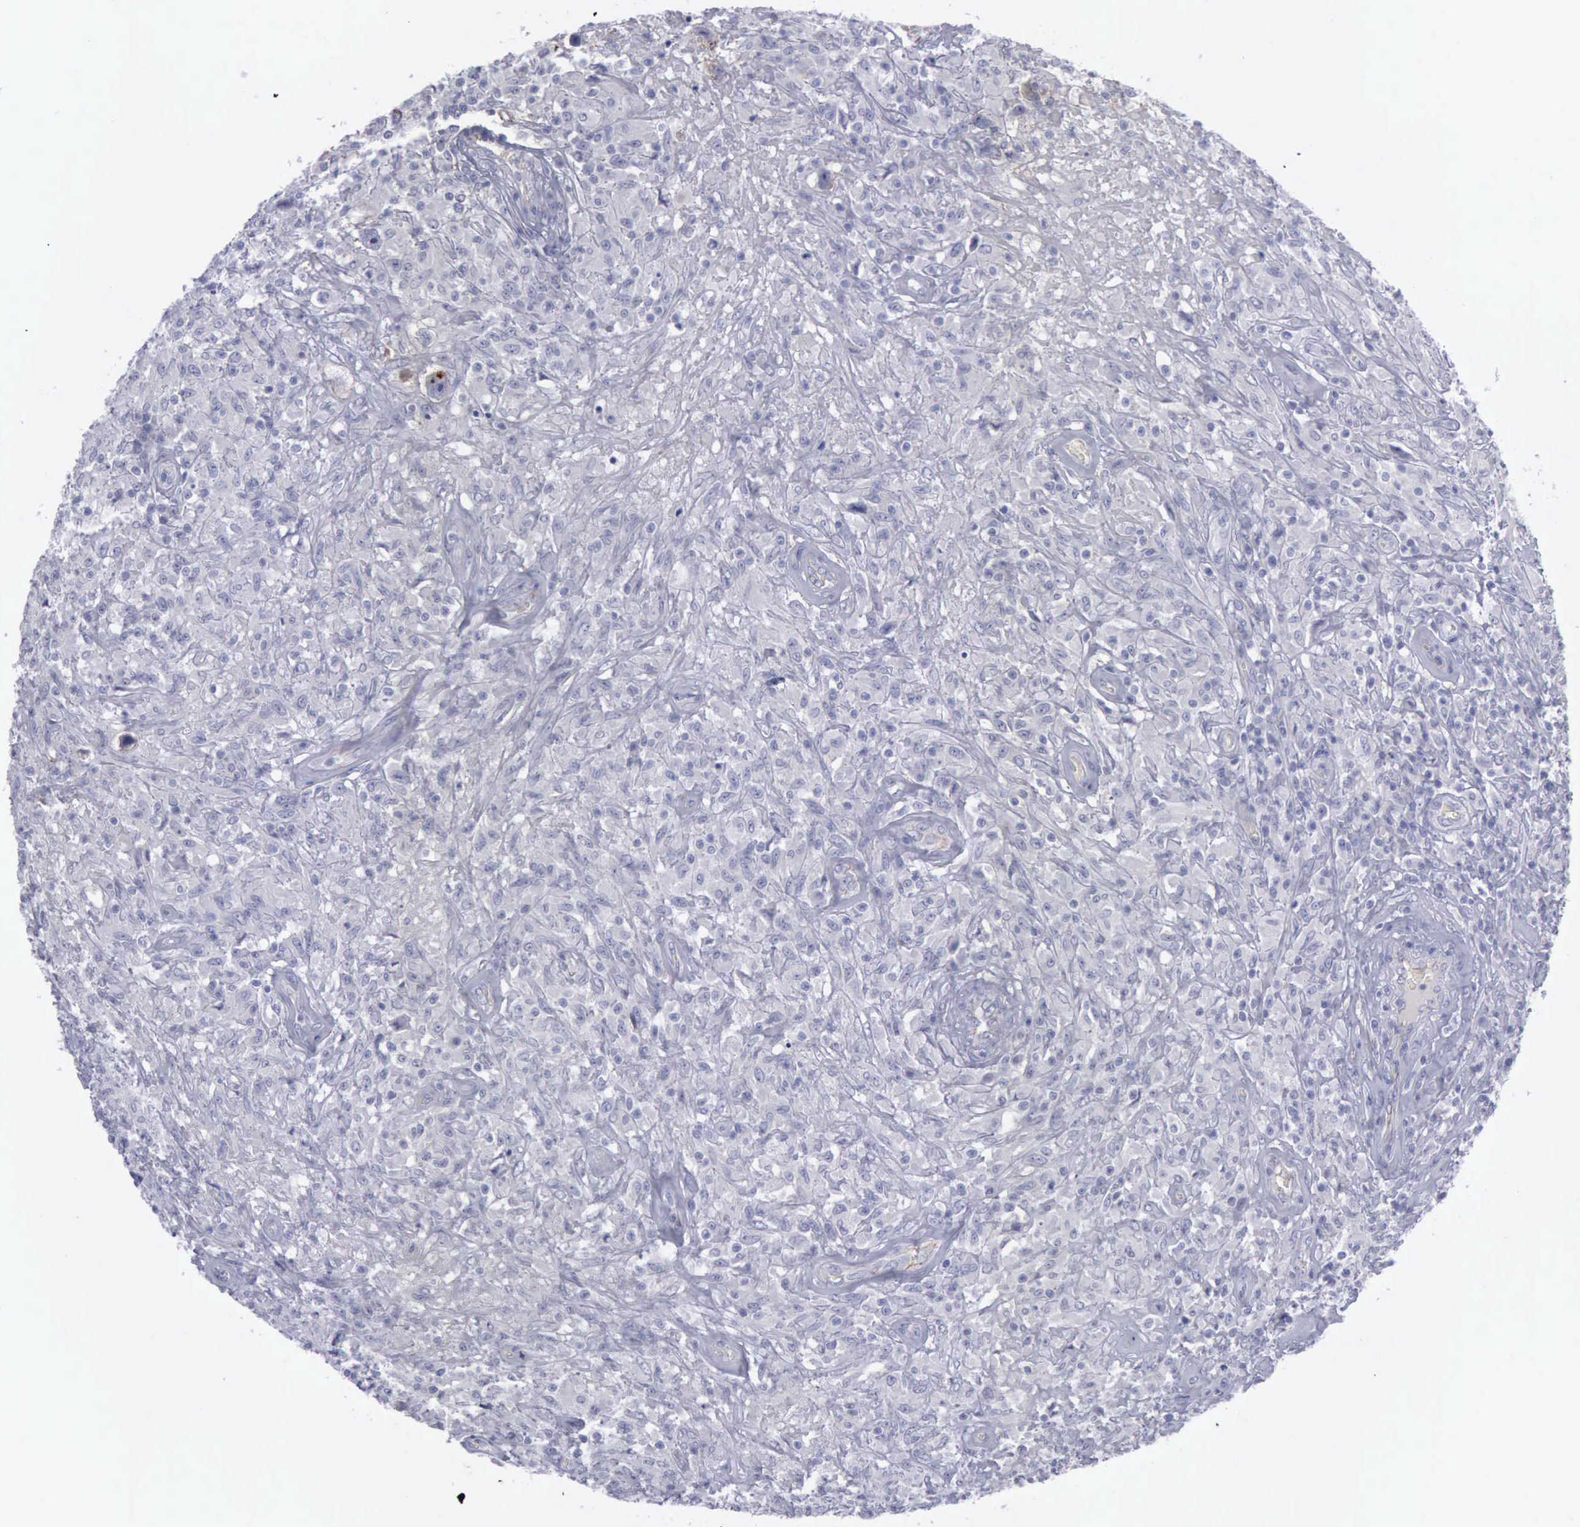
{"staining": {"intensity": "moderate", "quantity": "<25%", "location": "cytoplasmic/membranous"}, "tissue": "testis cancer", "cell_type": "Tumor cells", "image_type": "cancer", "snomed": [{"axis": "morphology", "description": "Seminoma, NOS"}, {"axis": "topography", "description": "Testis"}], "caption": "The histopathology image demonstrates immunohistochemical staining of testis cancer. There is moderate cytoplasmic/membranous positivity is appreciated in about <25% of tumor cells. Nuclei are stained in blue.", "gene": "CDH2", "patient": {"sex": "male", "age": 34}}